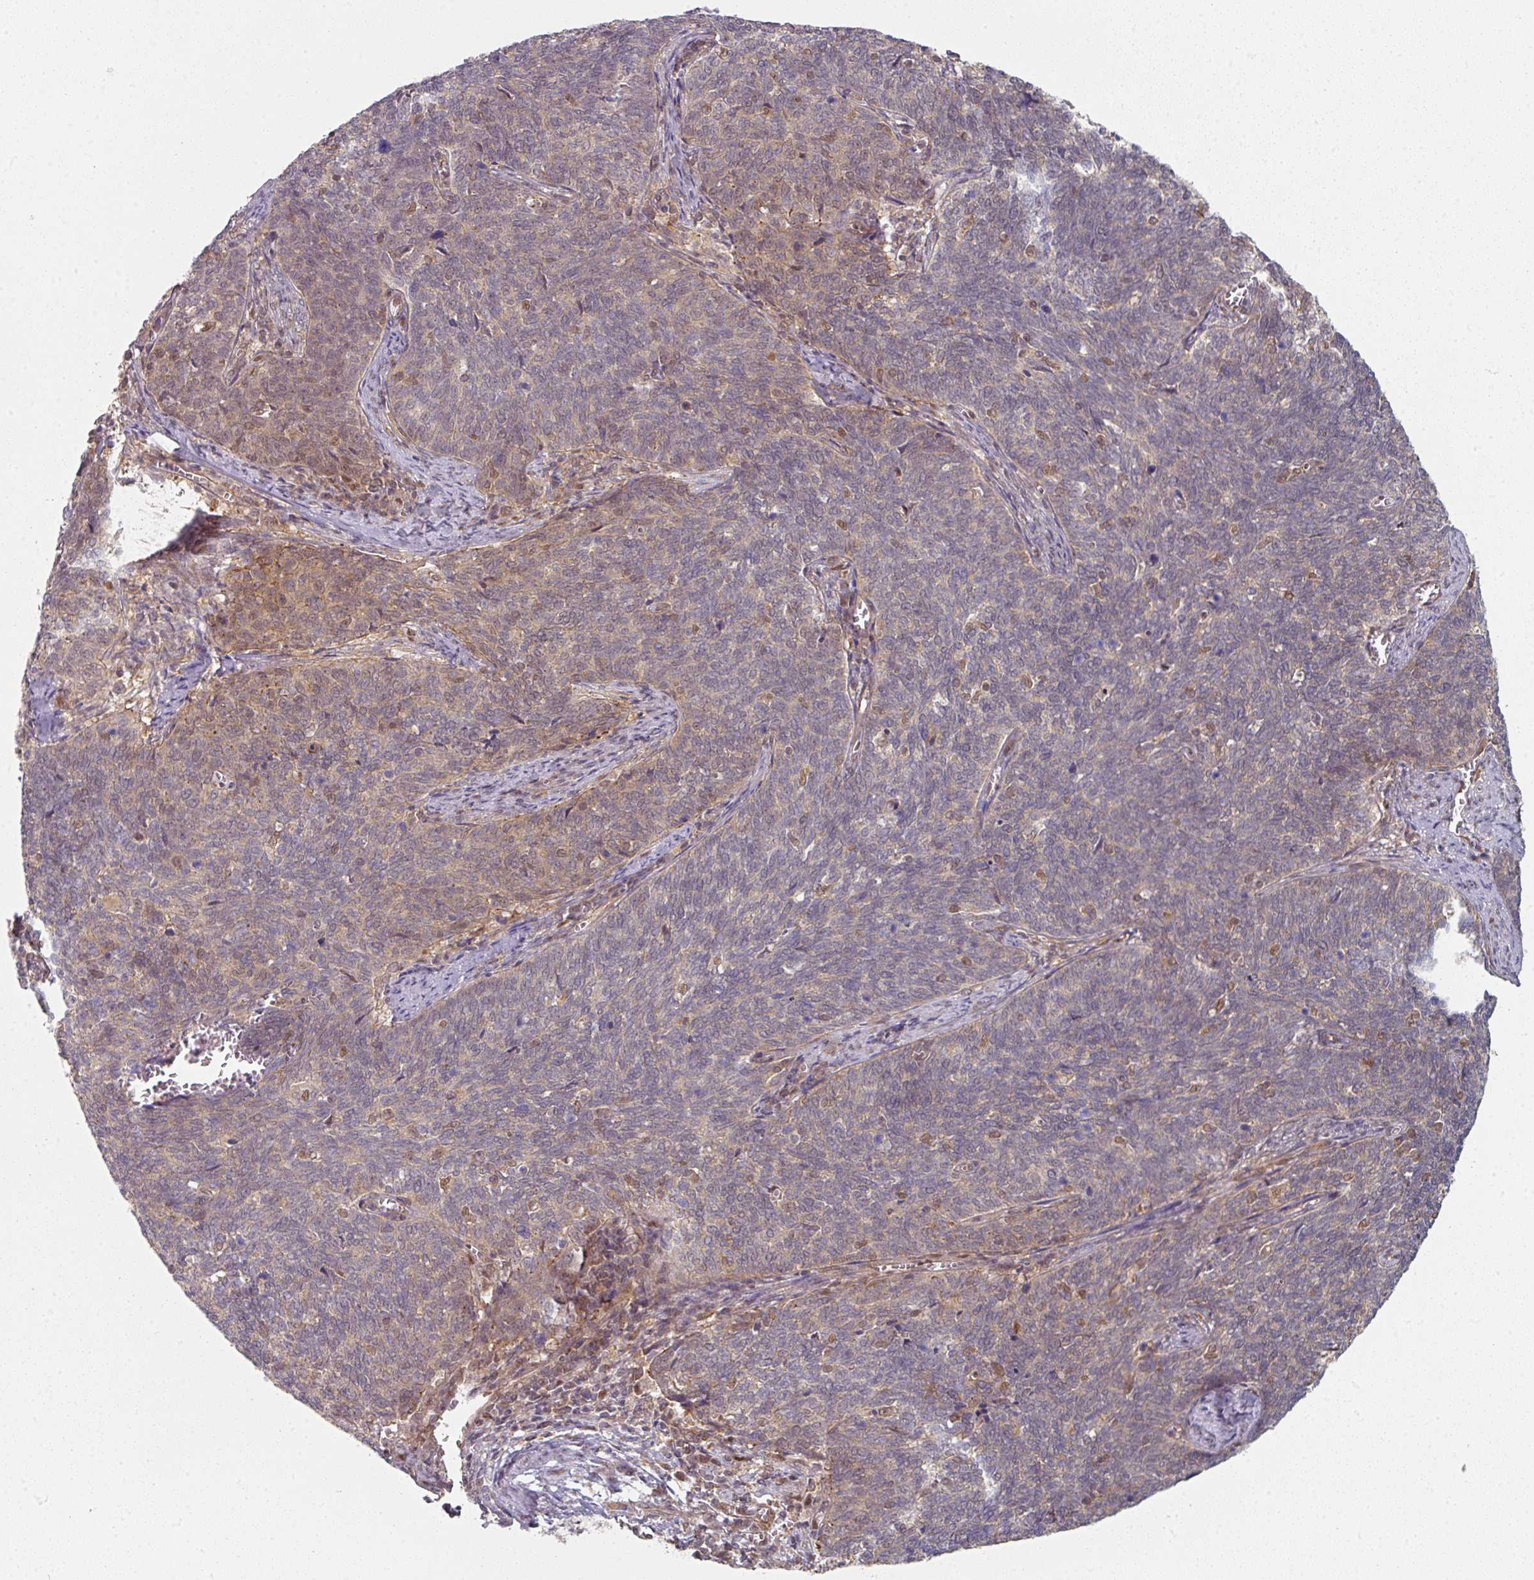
{"staining": {"intensity": "weak", "quantity": "<25%", "location": "cytoplasmic/membranous"}, "tissue": "cervical cancer", "cell_type": "Tumor cells", "image_type": "cancer", "snomed": [{"axis": "morphology", "description": "Squamous cell carcinoma, NOS"}, {"axis": "topography", "description": "Cervix"}], "caption": "Immunohistochemical staining of human cervical squamous cell carcinoma shows no significant expression in tumor cells.", "gene": "PSME3IP1", "patient": {"sex": "female", "age": 39}}